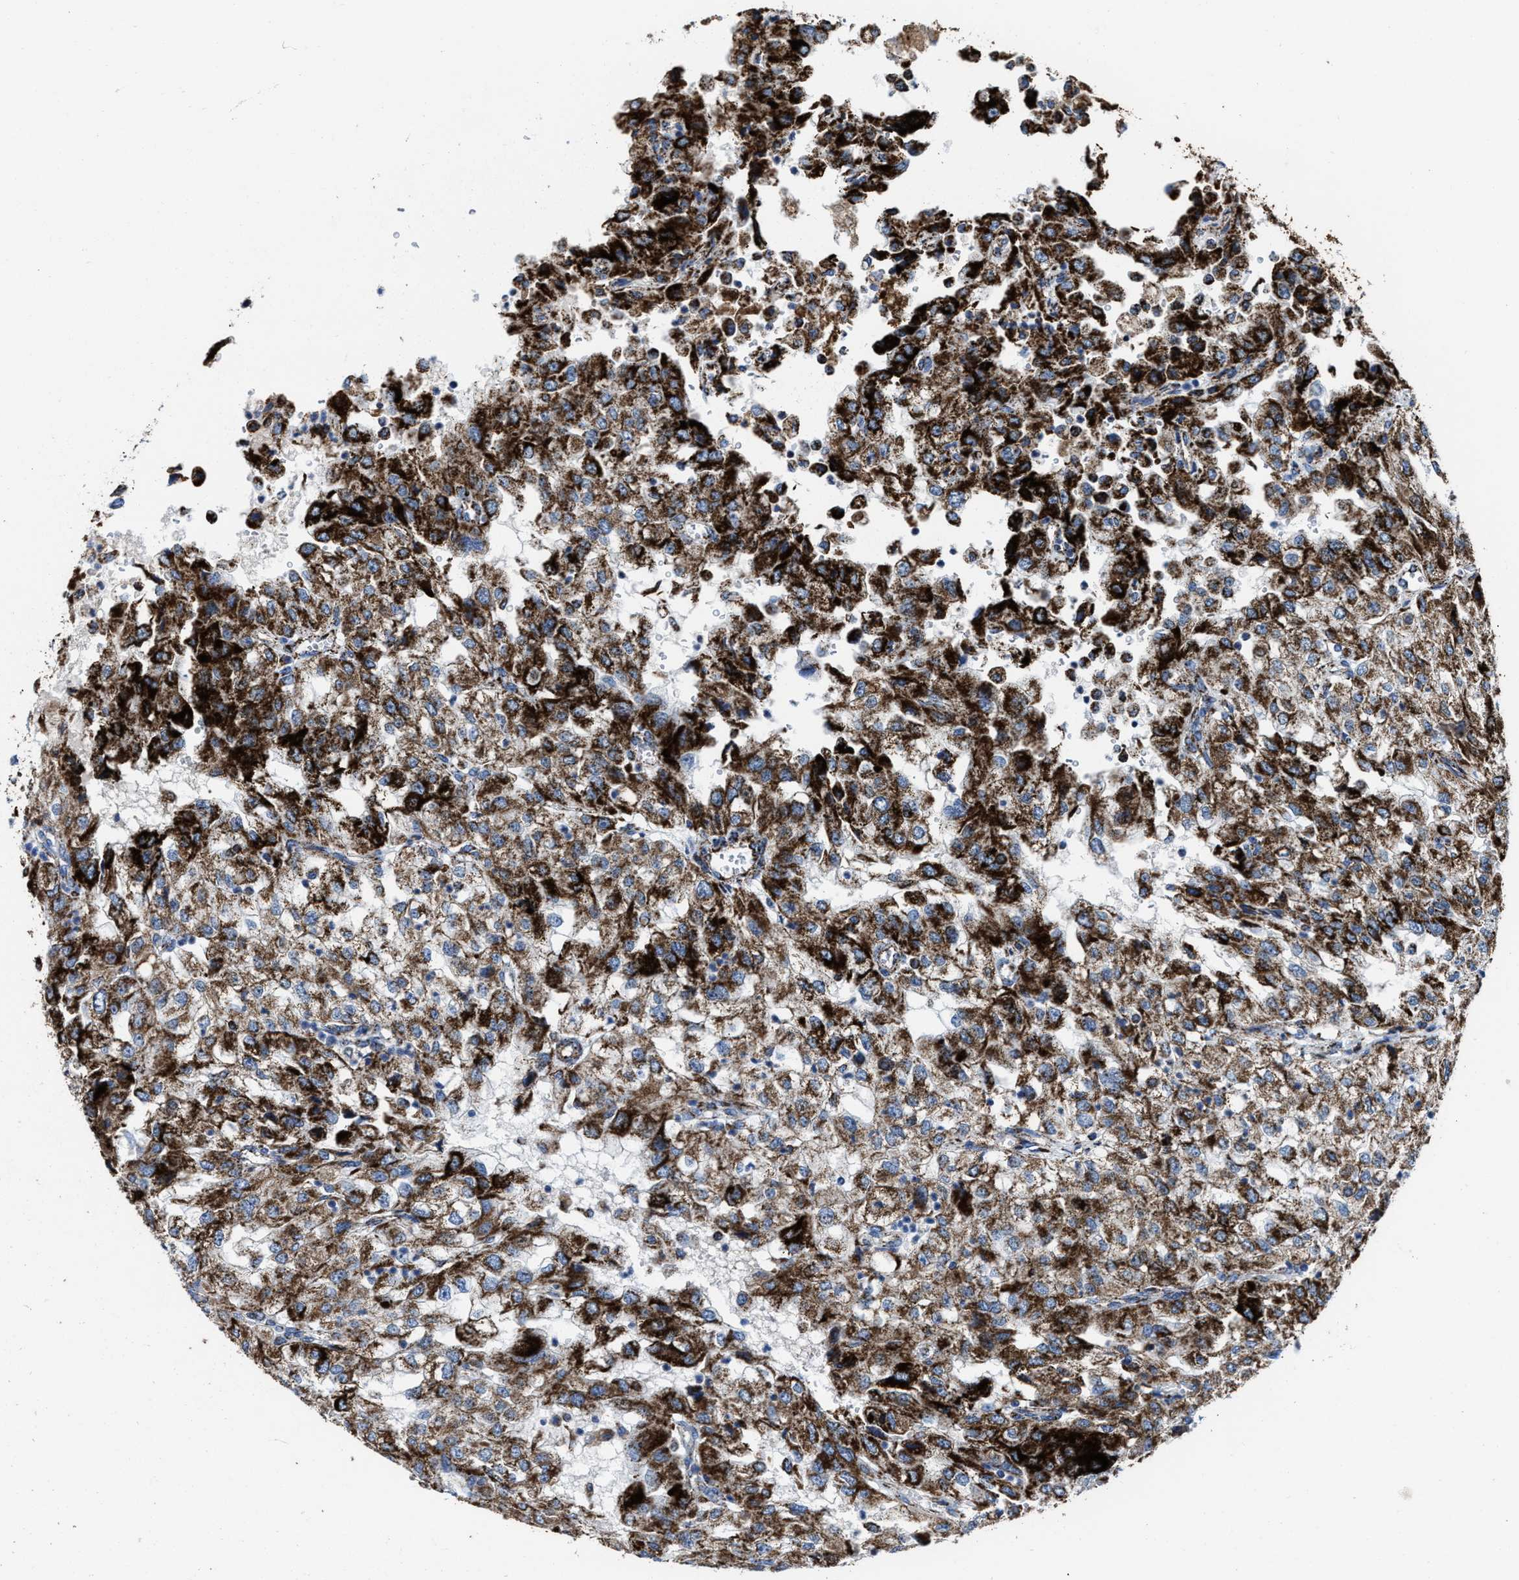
{"staining": {"intensity": "strong", "quantity": ">75%", "location": "cytoplasmic/membranous"}, "tissue": "renal cancer", "cell_type": "Tumor cells", "image_type": "cancer", "snomed": [{"axis": "morphology", "description": "Adenocarcinoma, NOS"}, {"axis": "topography", "description": "Kidney"}], "caption": "Strong cytoplasmic/membranous protein staining is identified in approximately >75% of tumor cells in renal adenocarcinoma. (DAB (3,3'-diaminobenzidine) = brown stain, brightfield microscopy at high magnification).", "gene": "ALDH1B1", "patient": {"sex": "female", "age": 54}}